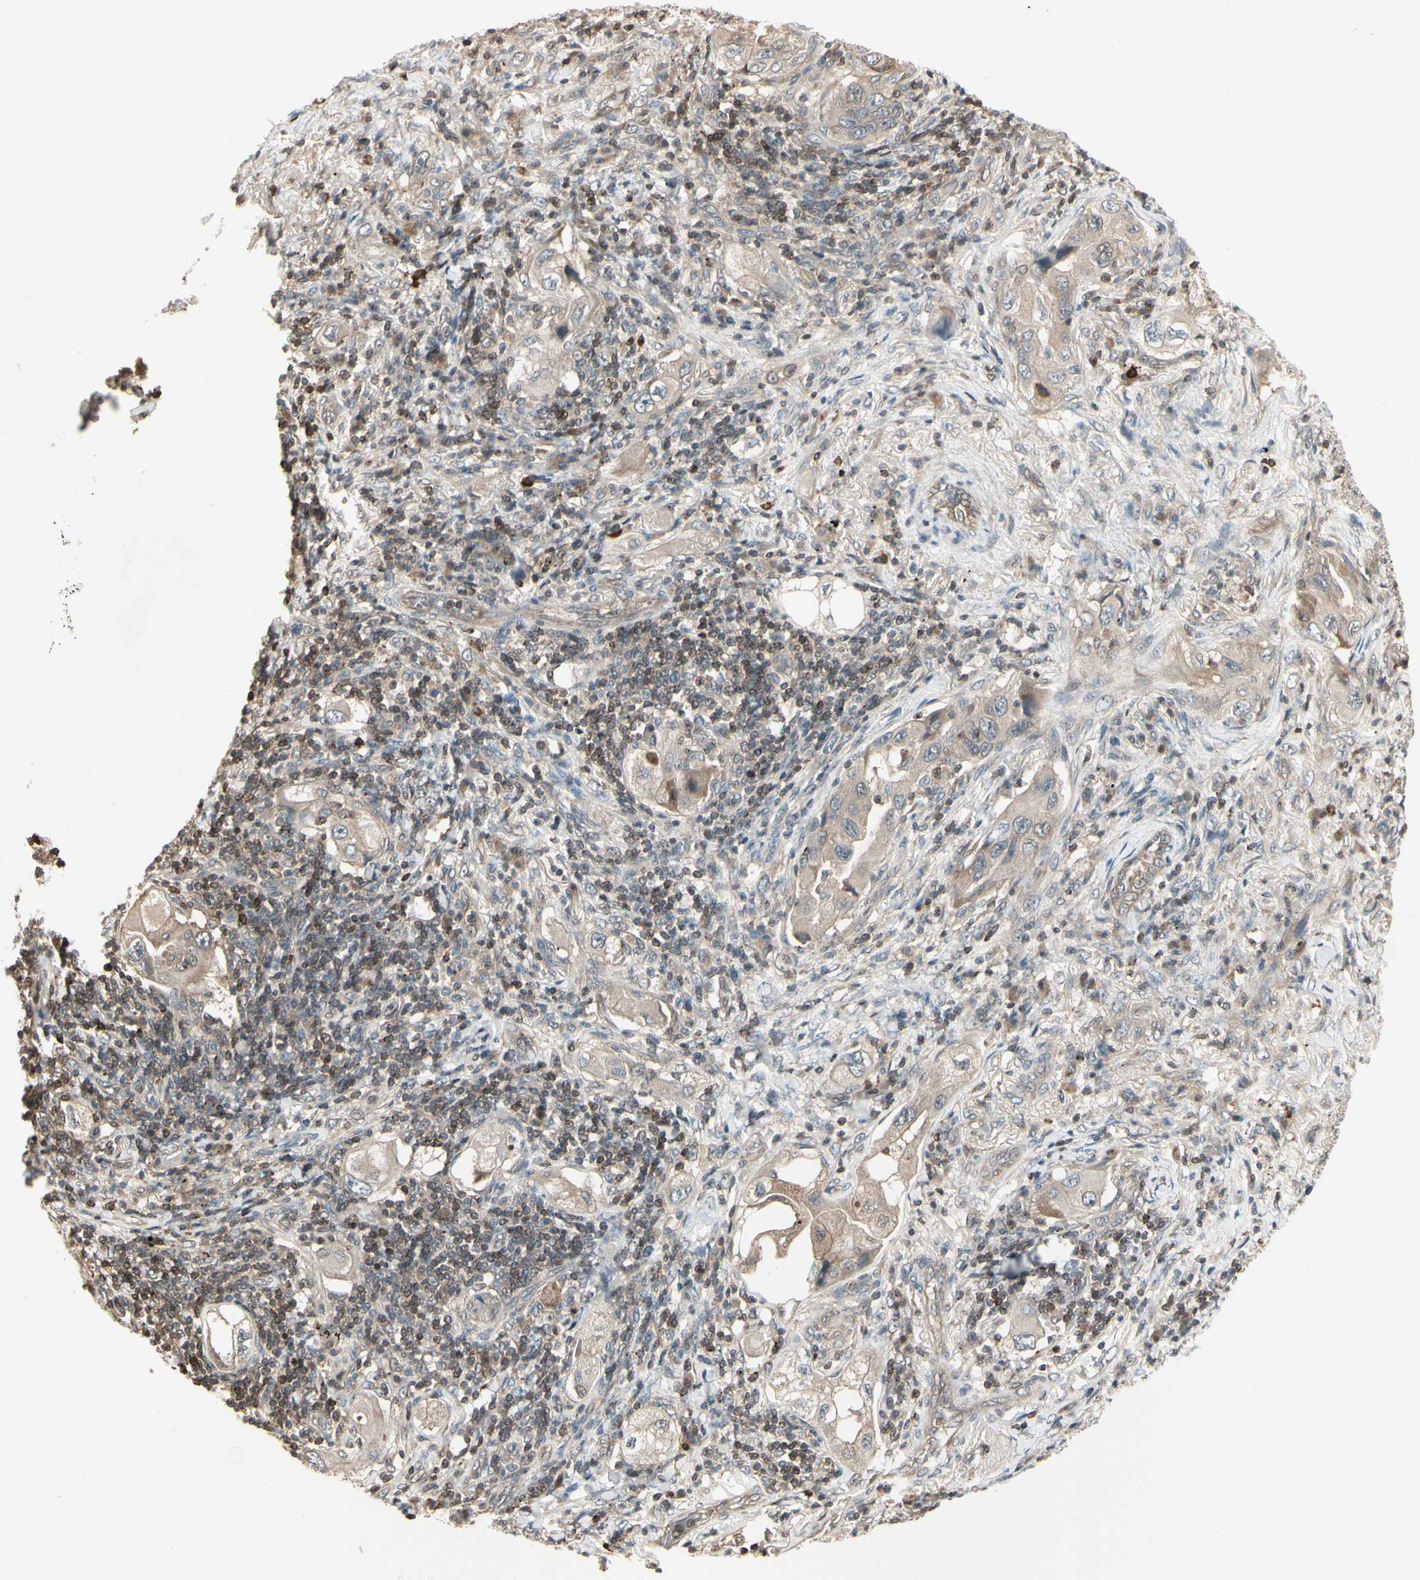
{"staining": {"intensity": "weak", "quantity": ">75%", "location": "cytoplasmic/membranous"}, "tissue": "lung cancer", "cell_type": "Tumor cells", "image_type": "cancer", "snomed": [{"axis": "morphology", "description": "Adenocarcinoma, NOS"}, {"axis": "topography", "description": "Lung"}], "caption": "Lung cancer (adenocarcinoma) stained with DAB (3,3'-diaminobenzidine) immunohistochemistry displays low levels of weak cytoplasmic/membranous positivity in about >75% of tumor cells.", "gene": "EVC", "patient": {"sex": "female", "age": 65}}